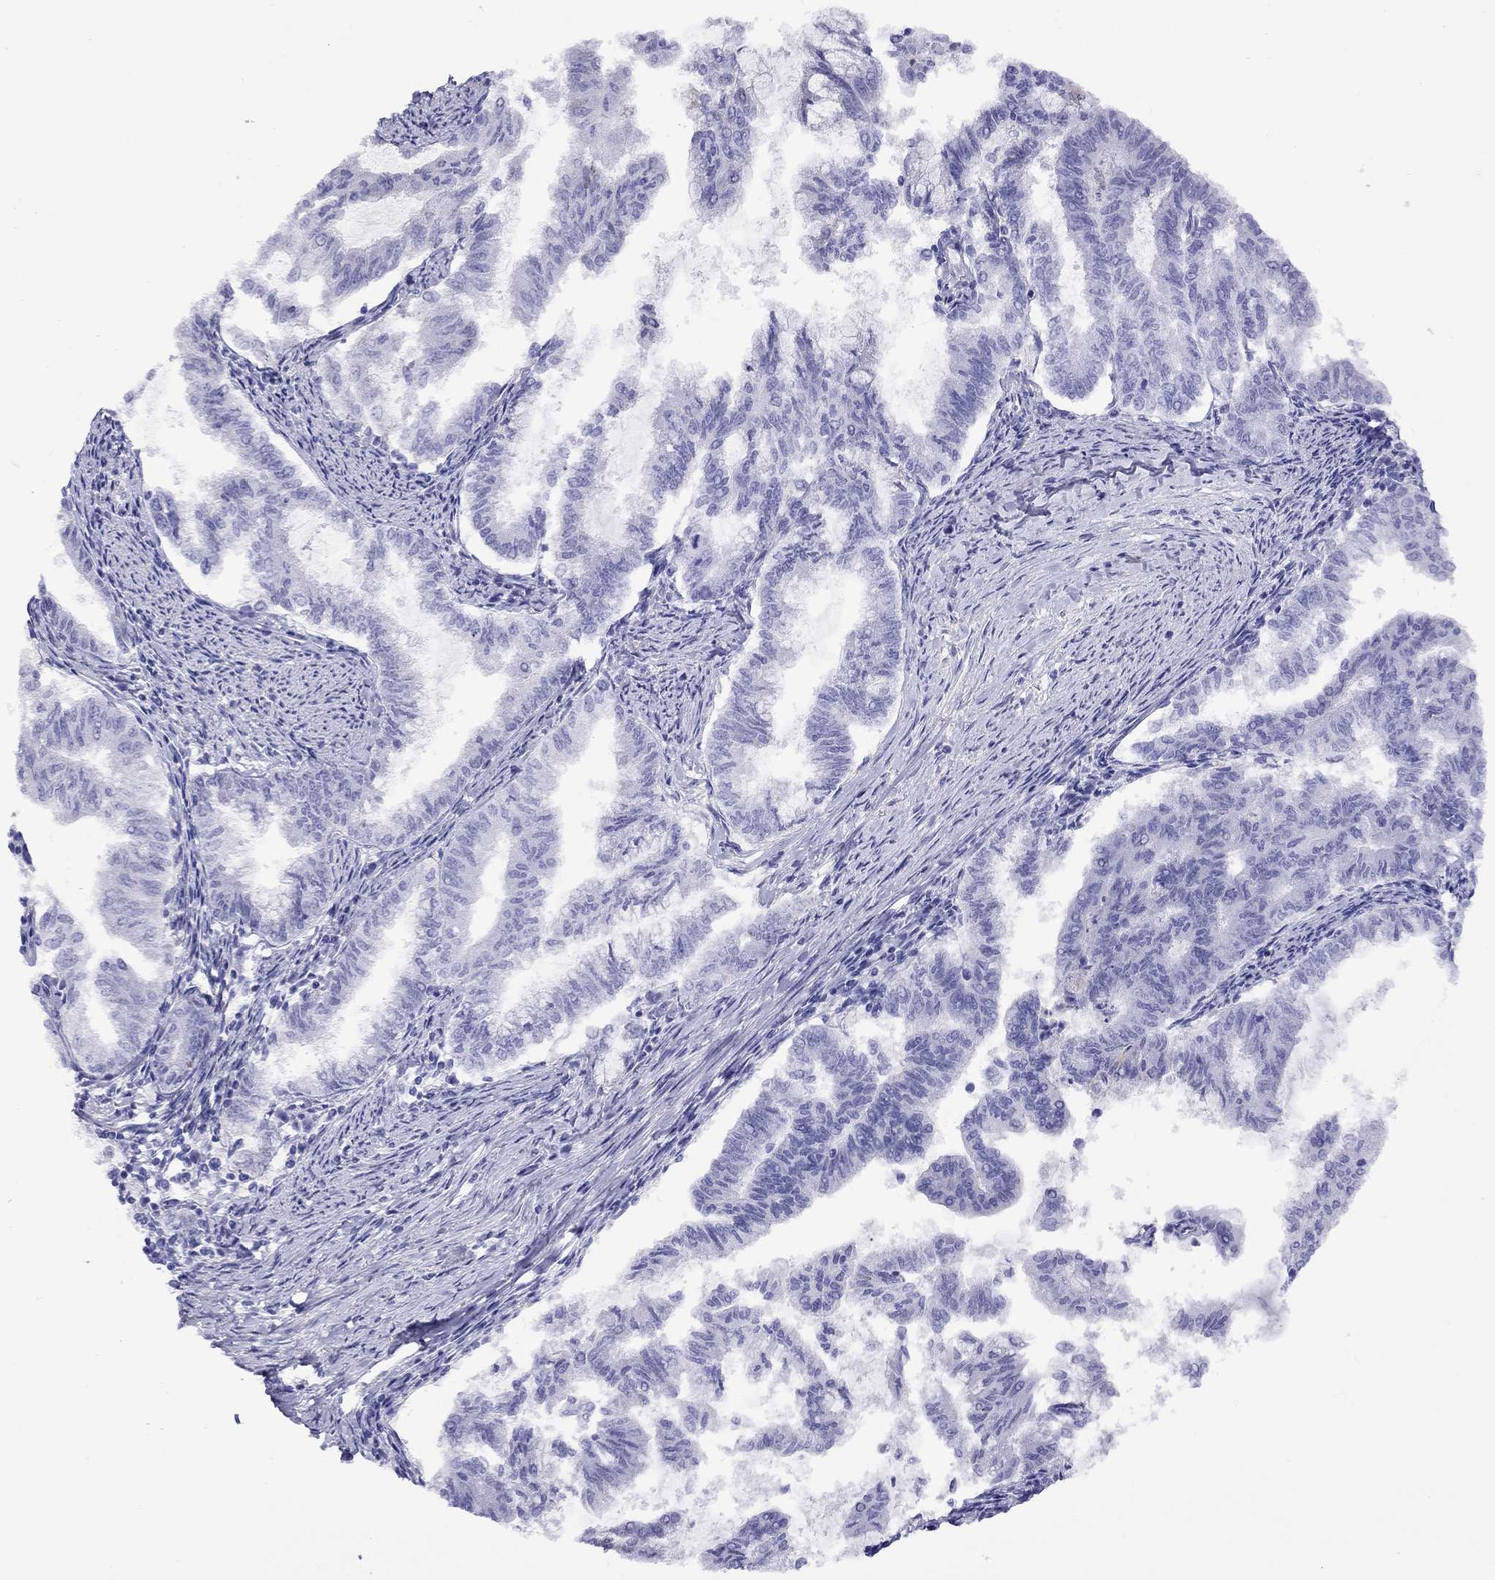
{"staining": {"intensity": "negative", "quantity": "none", "location": "none"}, "tissue": "endometrial cancer", "cell_type": "Tumor cells", "image_type": "cancer", "snomed": [{"axis": "morphology", "description": "Adenocarcinoma, NOS"}, {"axis": "topography", "description": "Endometrium"}], "caption": "The IHC photomicrograph has no significant expression in tumor cells of endometrial cancer (adenocarcinoma) tissue. The staining is performed using DAB (3,3'-diaminobenzidine) brown chromogen with nuclei counter-stained in using hematoxylin.", "gene": "SLC30A8", "patient": {"sex": "female", "age": 79}}